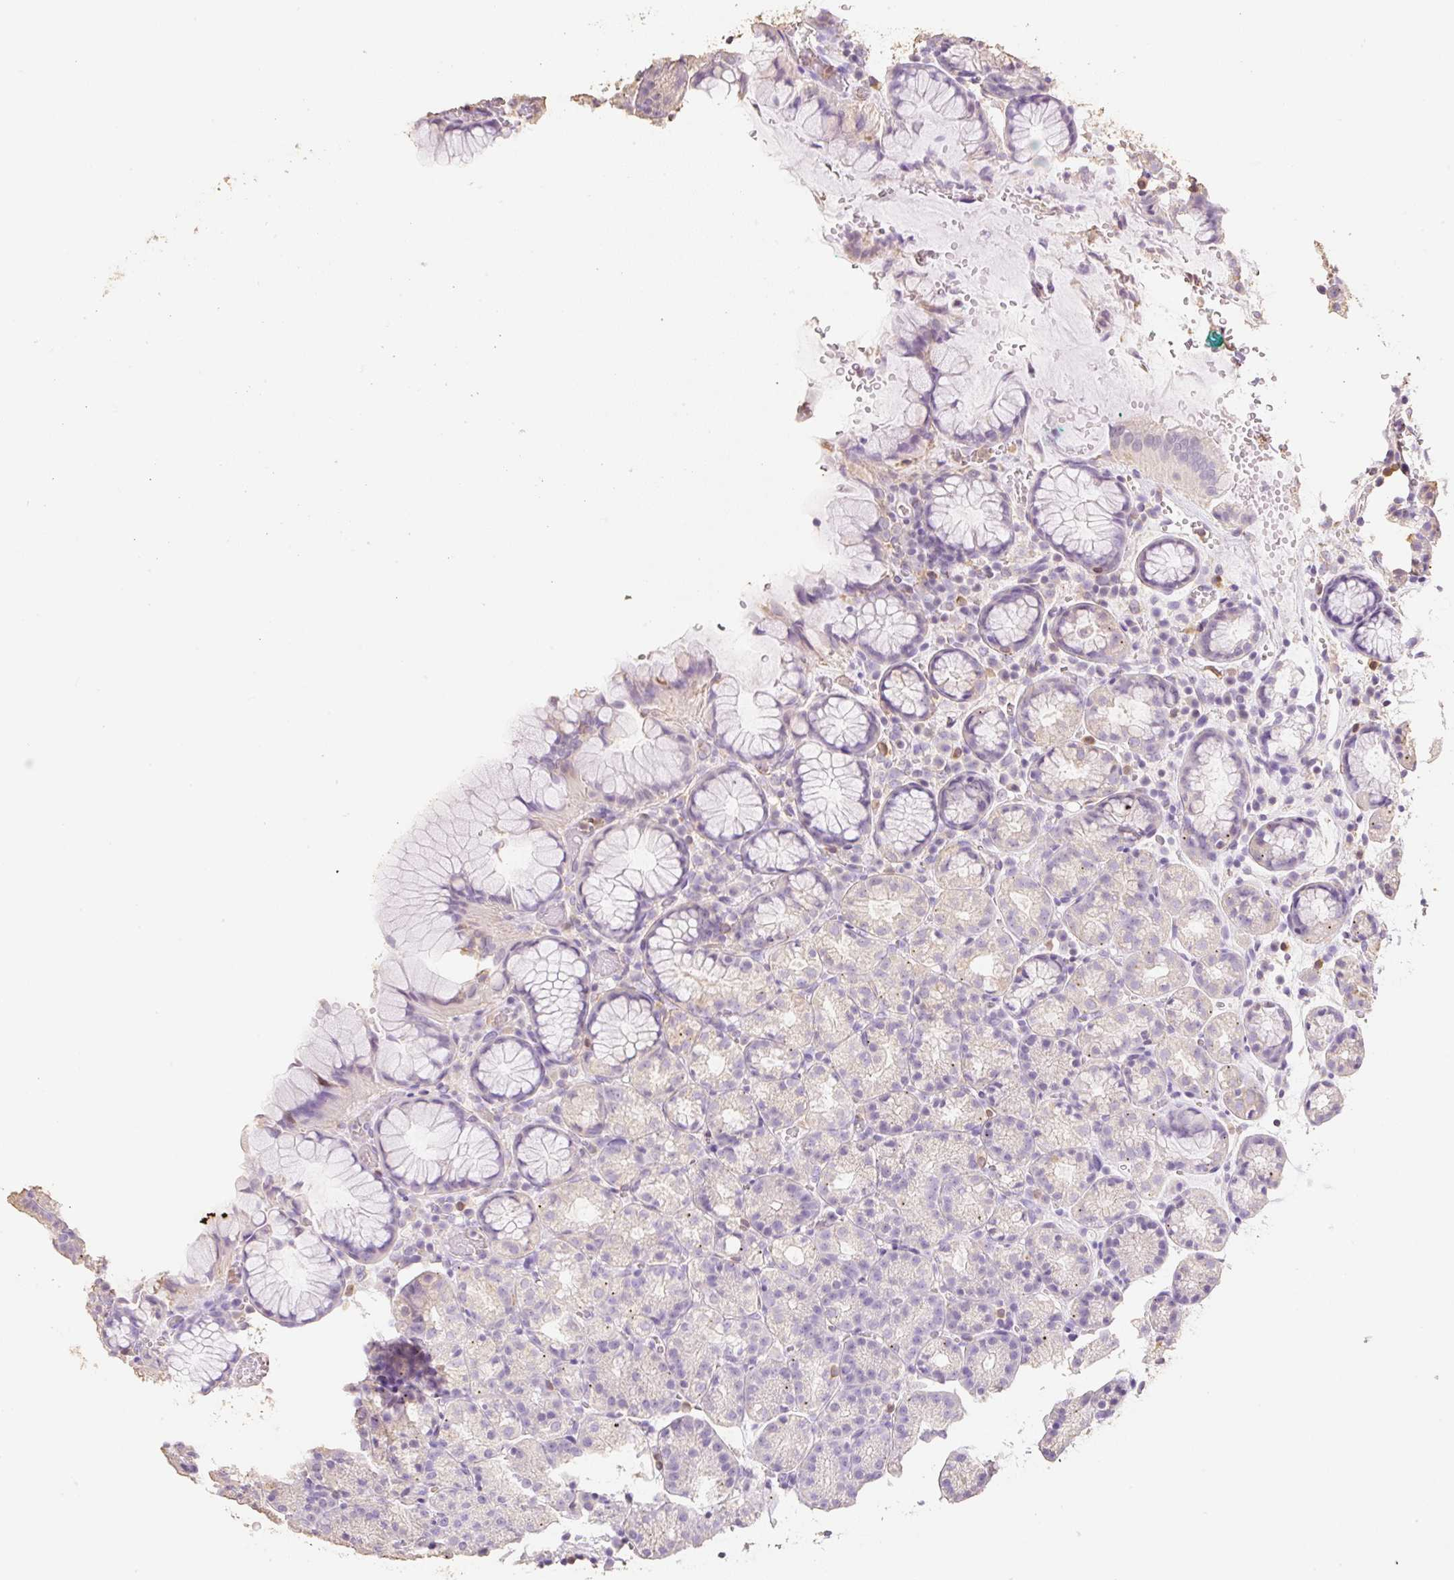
{"staining": {"intensity": "weak", "quantity": "<25%", "location": "cytoplasmic/membranous"}, "tissue": "stomach", "cell_type": "Glandular cells", "image_type": "normal", "snomed": [{"axis": "morphology", "description": "Normal tissue, NOS"}, {"axis": "topography", "description": "Stomach, upper"}], "caption": "This is a photomicrograph of immunohistochemistry staining of unremarkable stomach, which shows no staining in glandular cells. (Stains: DAB (3,3'-diaminobenzidine) immunohistochemistry (IHC) with hematoxylin counter stain, Microscopy: brightfield microscopy at high magnification).", "gene": "MBOAT7", "patient": {"sex": "female", "age": 81}}